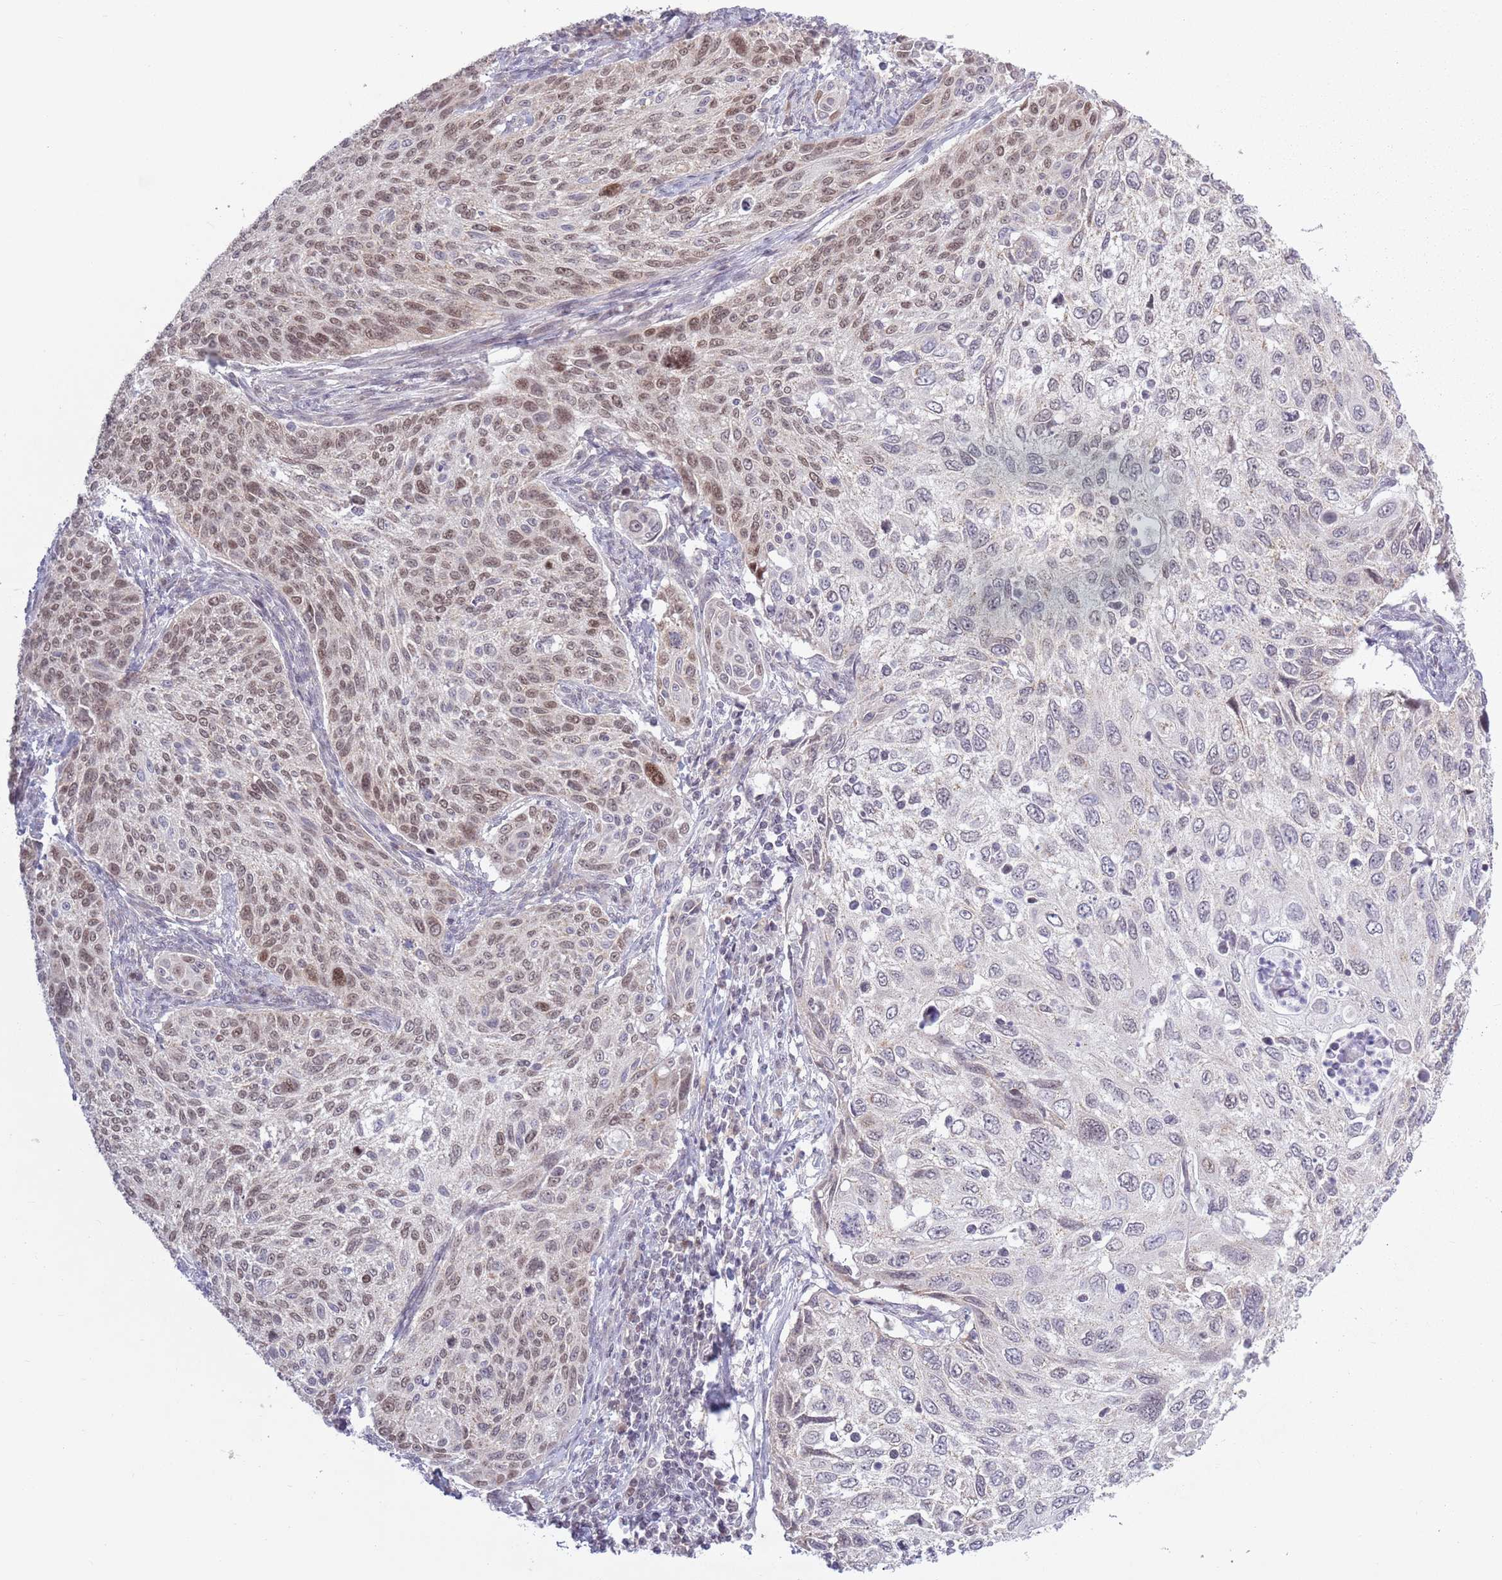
{"staining": {"intensity": "moderate", "quantity": "<25%", "location": "nuclear"}, "tissue": "cervical cancer", "cell_type": "Tumor cells", "image_type": "cancer", "snomed": [{"axis": "morphology", "description": "Squamous cell carcinoma, NOS"}, {"axis": "topography", "description": "Cervix"}], "caption": "IHC (DAB (3,3'-diaminobenzidine)) staining of cervical squamous cell carcinoma demonstrates moderate nuclear protein staining in approximately <25% of tumor cells. (DAB = brown stain, brightfield microscopy at high magnification).", "gene": "MRPL34", "patient": {"sex": "female", "age": 70}}